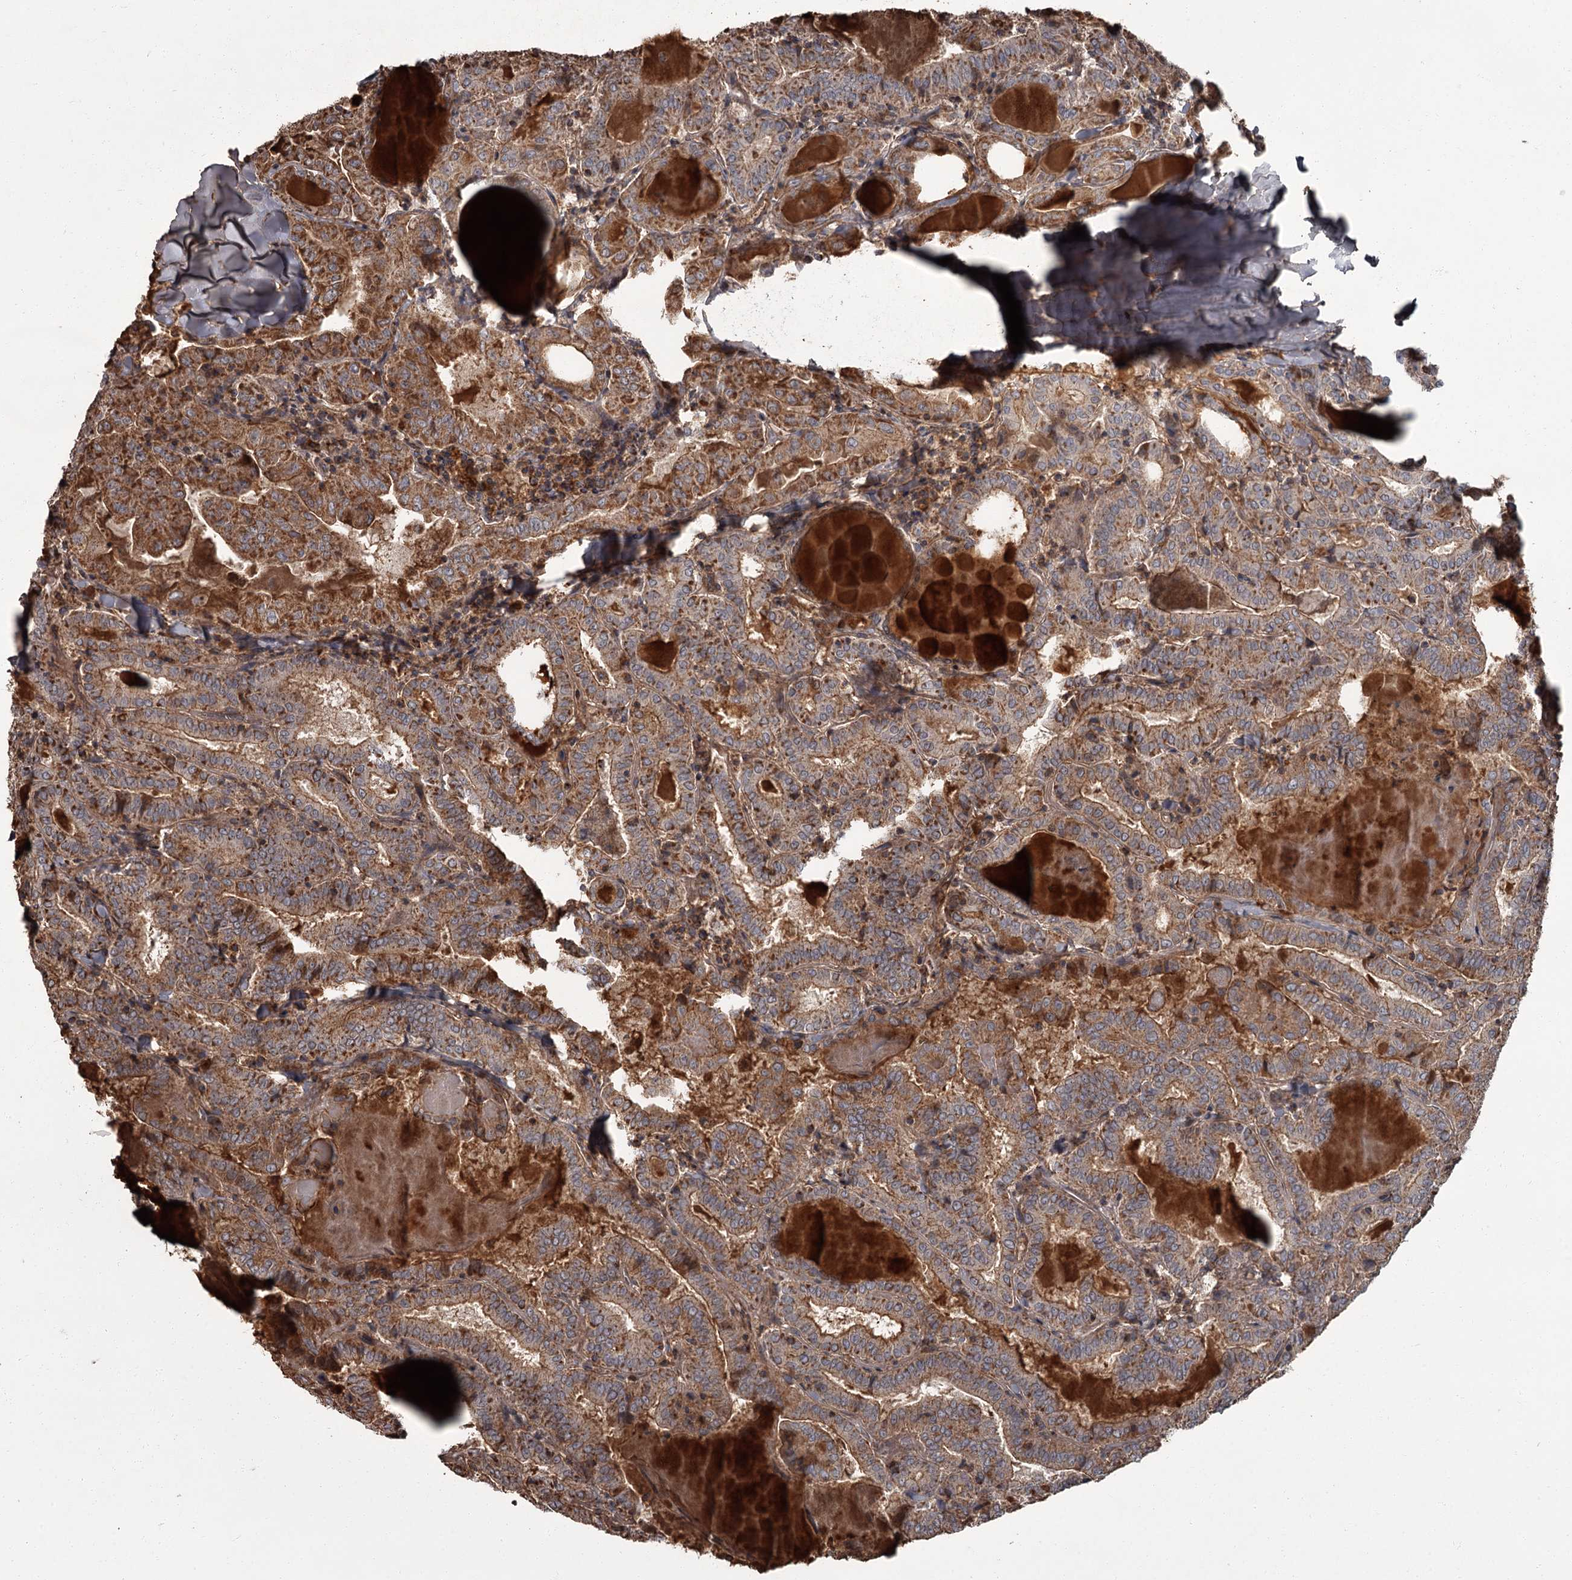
{"staining": {"intensity": "moderate", "quantity": ">75%", "location": "cytoplasmic/membranous"}, "tissue": "thyroid cancer", "cell_type": "Tumor cells", "image_type": "cancer", "snomed": [{"axis": "morphology", "description": "Papillary adenocarcinoma, NOS"}, {"axis": "topography", "description": "Thyroid gland"}], "caption": "Immunohistochemical staining of thyroid papillary adenocarcinoma exhibits medium levels of moderate cytoplasmic/membranous positivity in approximately >75% of tumor cells. The staining is performed using DAB brown chromogen to label protein expression. The nuclei are counter-stained blue using hematoxylin.", "gene": "THAP9", "patient": {"sex": "female", "age": 72}}